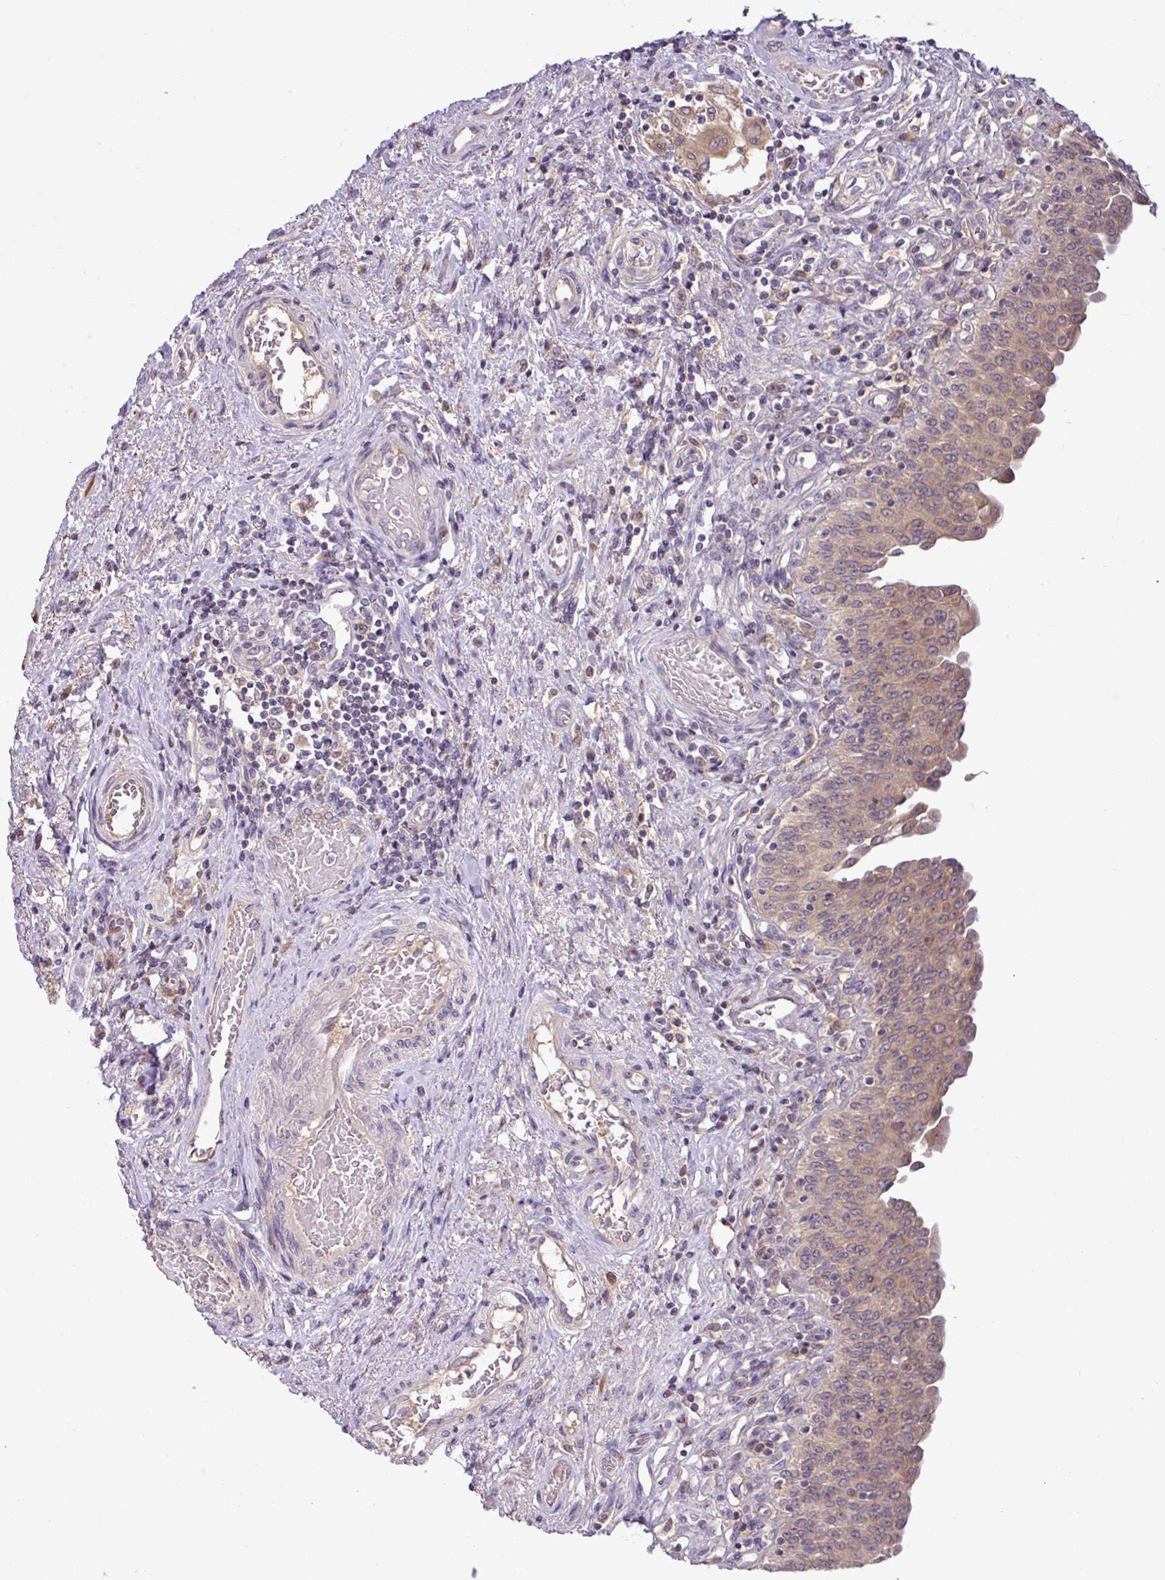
{"staining": {"intensity": "moderate", "quantity": ">75%", "location": "cytoplasmic/membranous"}, "tissue": "urinary bladder", "cell_type": "Urothelial cells", "image_type": "normal", "snomed": [{"axis": "morphology", "description": "Normal tissue, NOS"}, {"axis": "topography", "description": "Urinary bladder"}], "caption": "Unremarkable urinary bladder shows moderate cytoplasmic/membranous staining in about >75% of urothelial cells, visualized by immunohistochemistry. The protein is shown in brown color, while the nuclei are stained blue.", "gene": "TMEM62", "patient": {"sex": "male", "age": 71}}